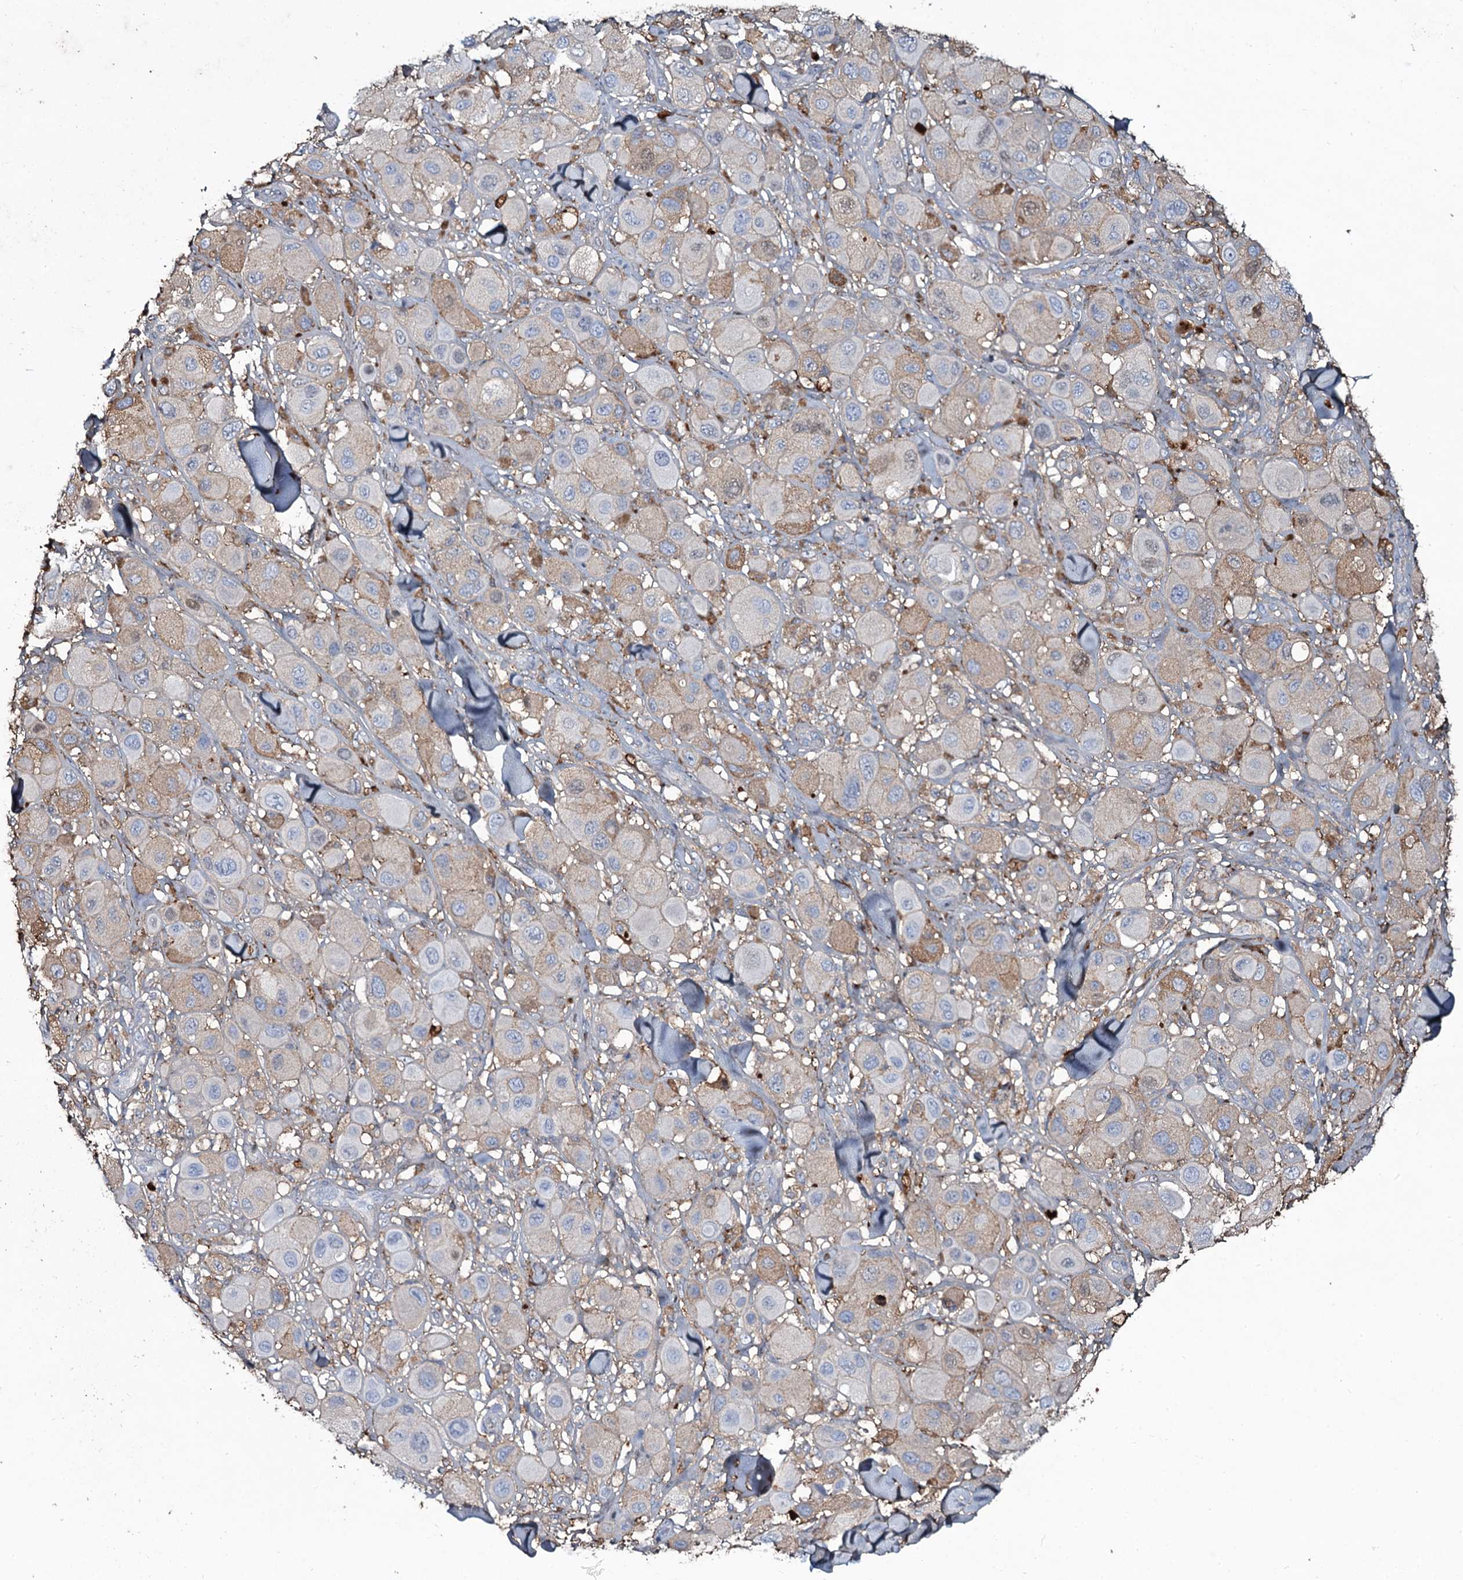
{"staining": {"intensity": "moderate", "quantity": "<25%", "location": "cytoplasmic/membranous,nuclear"}, "tissue": "melanoma", "cell_type": "Tumor cells", "image_type": "cancer", "snomed": [{"axis": "morphology", "description": "Malignant melanoma, Metastatic site"}, {"axis": "topography", "description": "Skin"}], "caption": "Immunohistochemistry (IHC) image of human melanoma stained for a protein (brown), which demonstrates low levels of moderate cytoplasmic/membranous and nuclear positivity in about <25% of tumor cells.", "gene": "EDN1", "patient": {"sex": "male", "age": 41}}